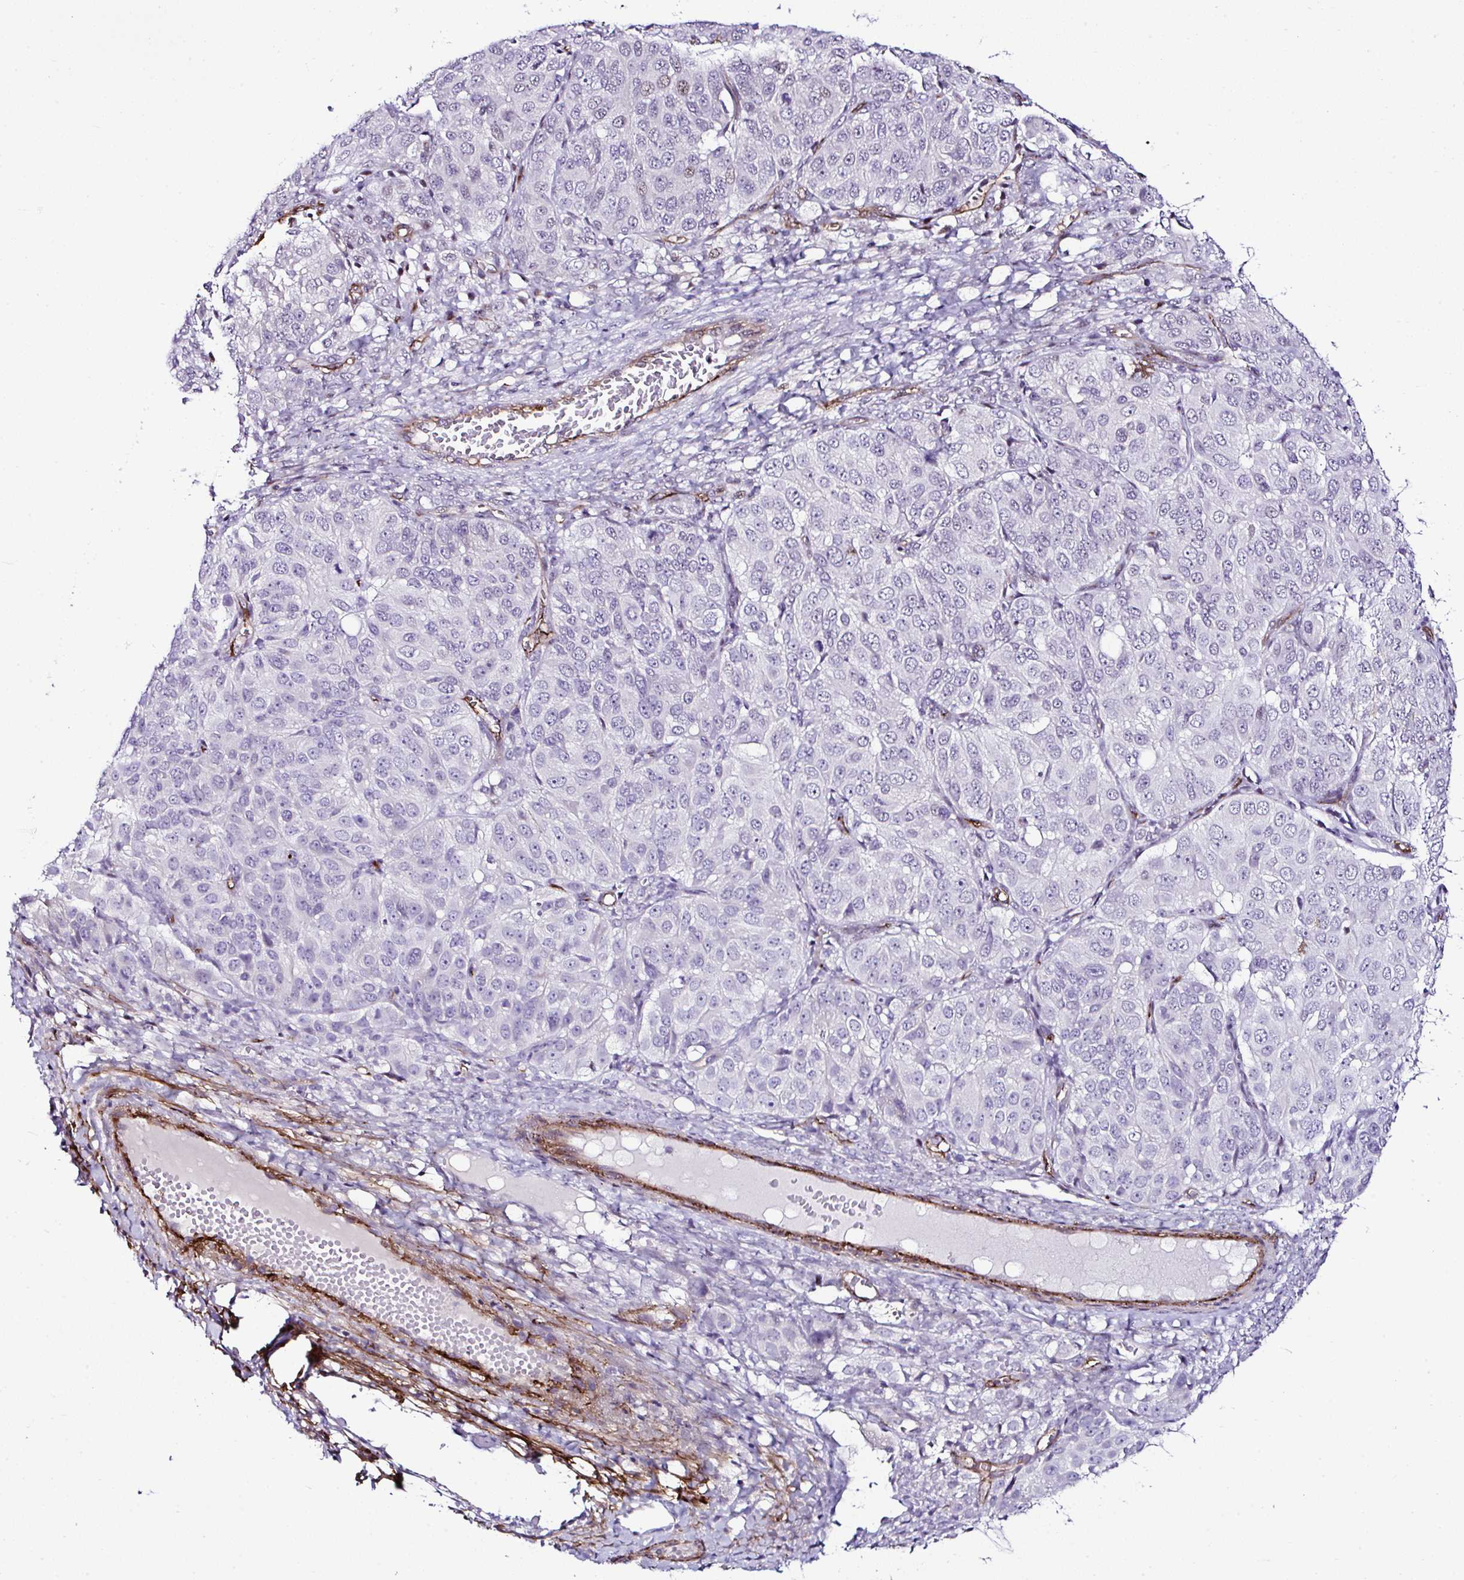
{"staining": {"intensity": "negative", "quantity": "none", "location": "none"}, "tissue": "ovarian cancer", "cell_type": "Tumor cells", "image_type": "cancer", "snomed": [{"axis": "morphology", "description": "Carcinoma, endometroid"}, {"axis": "topography", "description": "Ovary"}], "caption": "Histopathology image shows no significant protein positivity in tumor cells of ovarian cancer.", "gene": "FBXO34", "patient": {"sex": "female", "age": 51}}